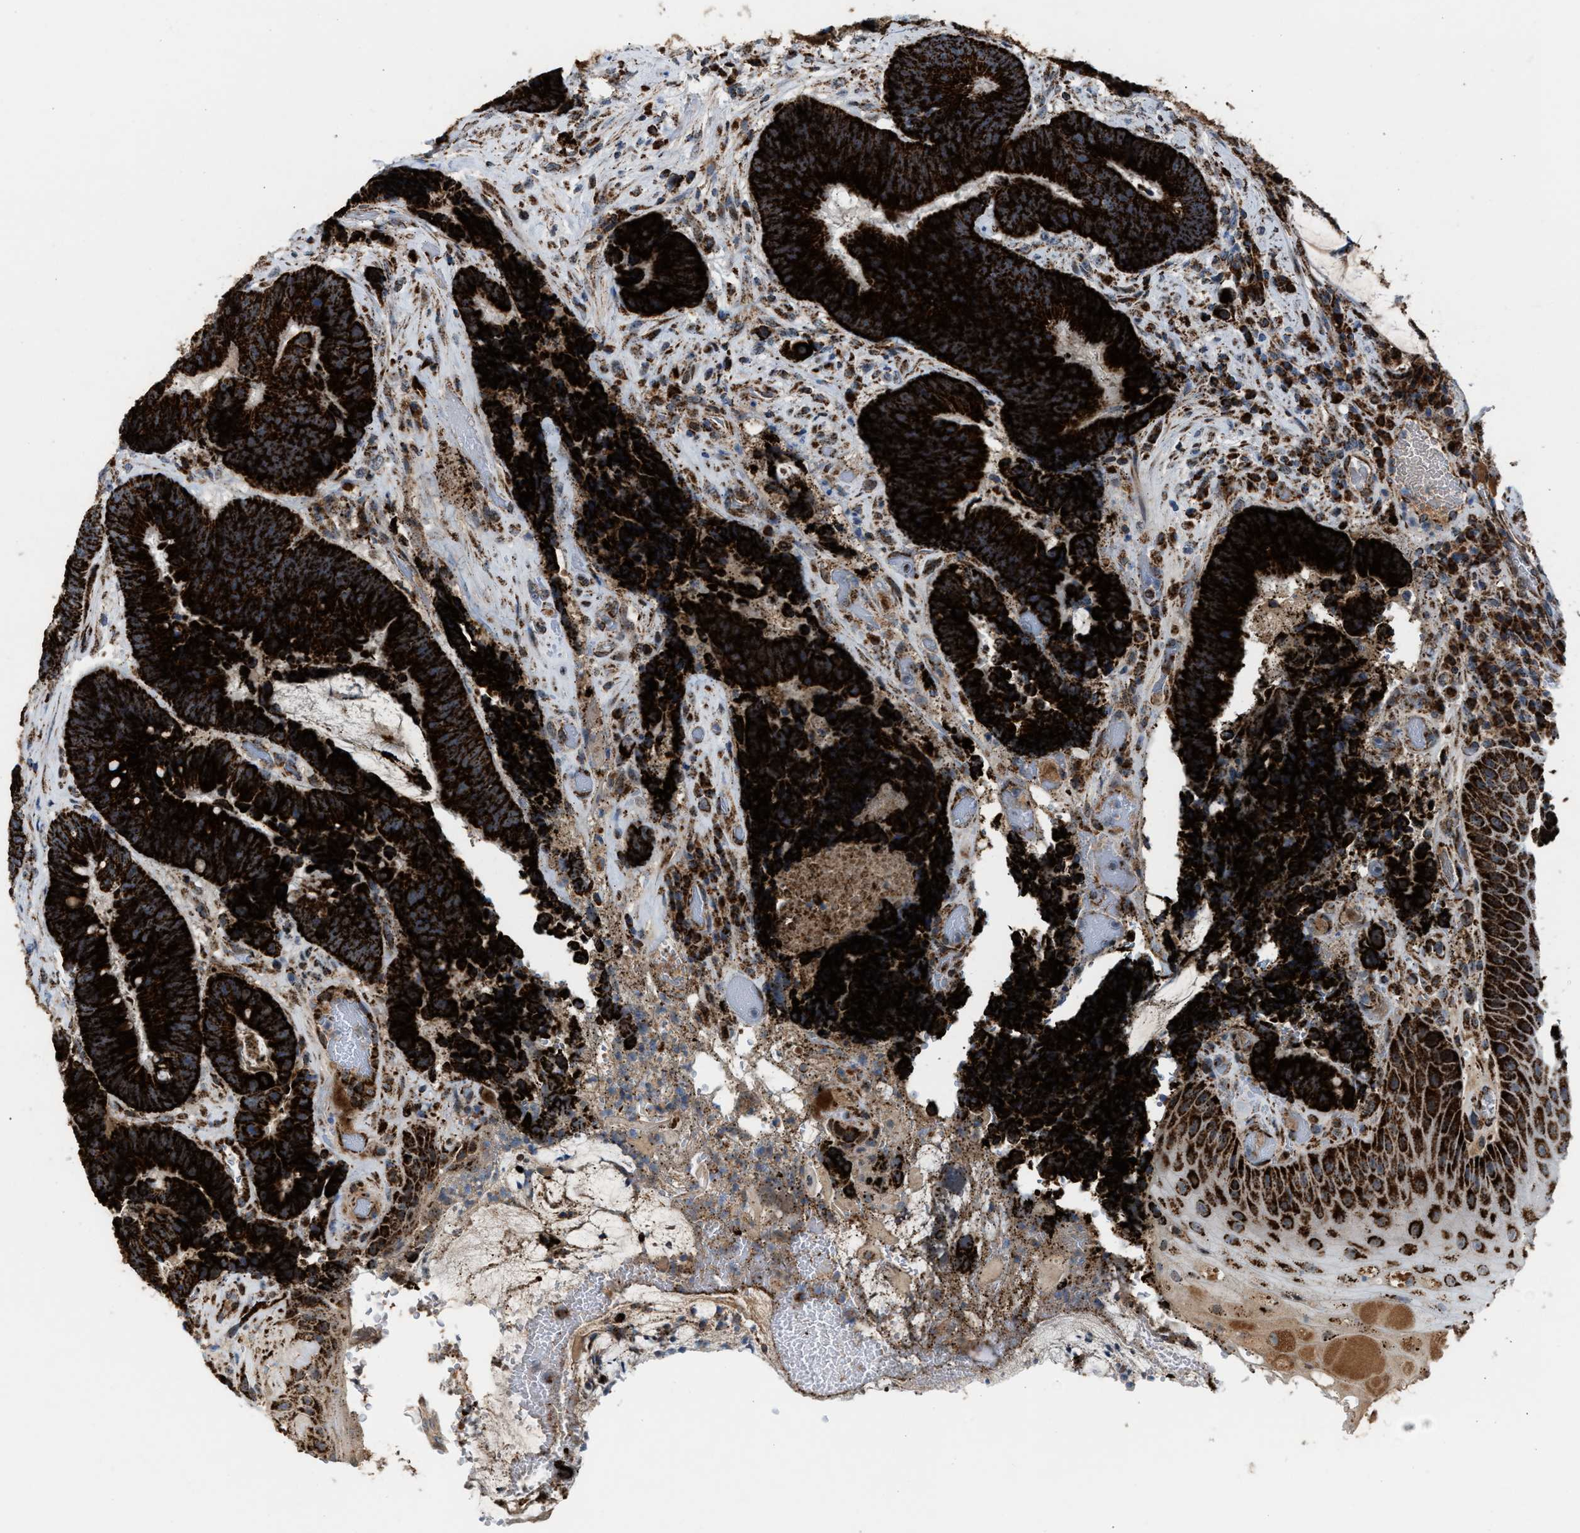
{"staining": {"intensity": "strong", "quantity": ">75%", "location": "cytoplasmic/membranous"}, "tissue": "colorectal cancer", "cell_type": "Tumor cells", "image_type": "cancer", "snomed": [{"axis": "morphology", "description": "Adenocarcinoma, NOS"}, {"axis": "topography", "description": "Rectum"}, {"axis": "topography", "description": "Anal"}], "caption": "A micrograph of colorectal cancer (adenocarcinoma) stained for a protein shows strong cytoplasmic/membranous brown staining in tumor cells.", "gene": "PMPCA", "patient": {"sex": "female", "age": 89}}